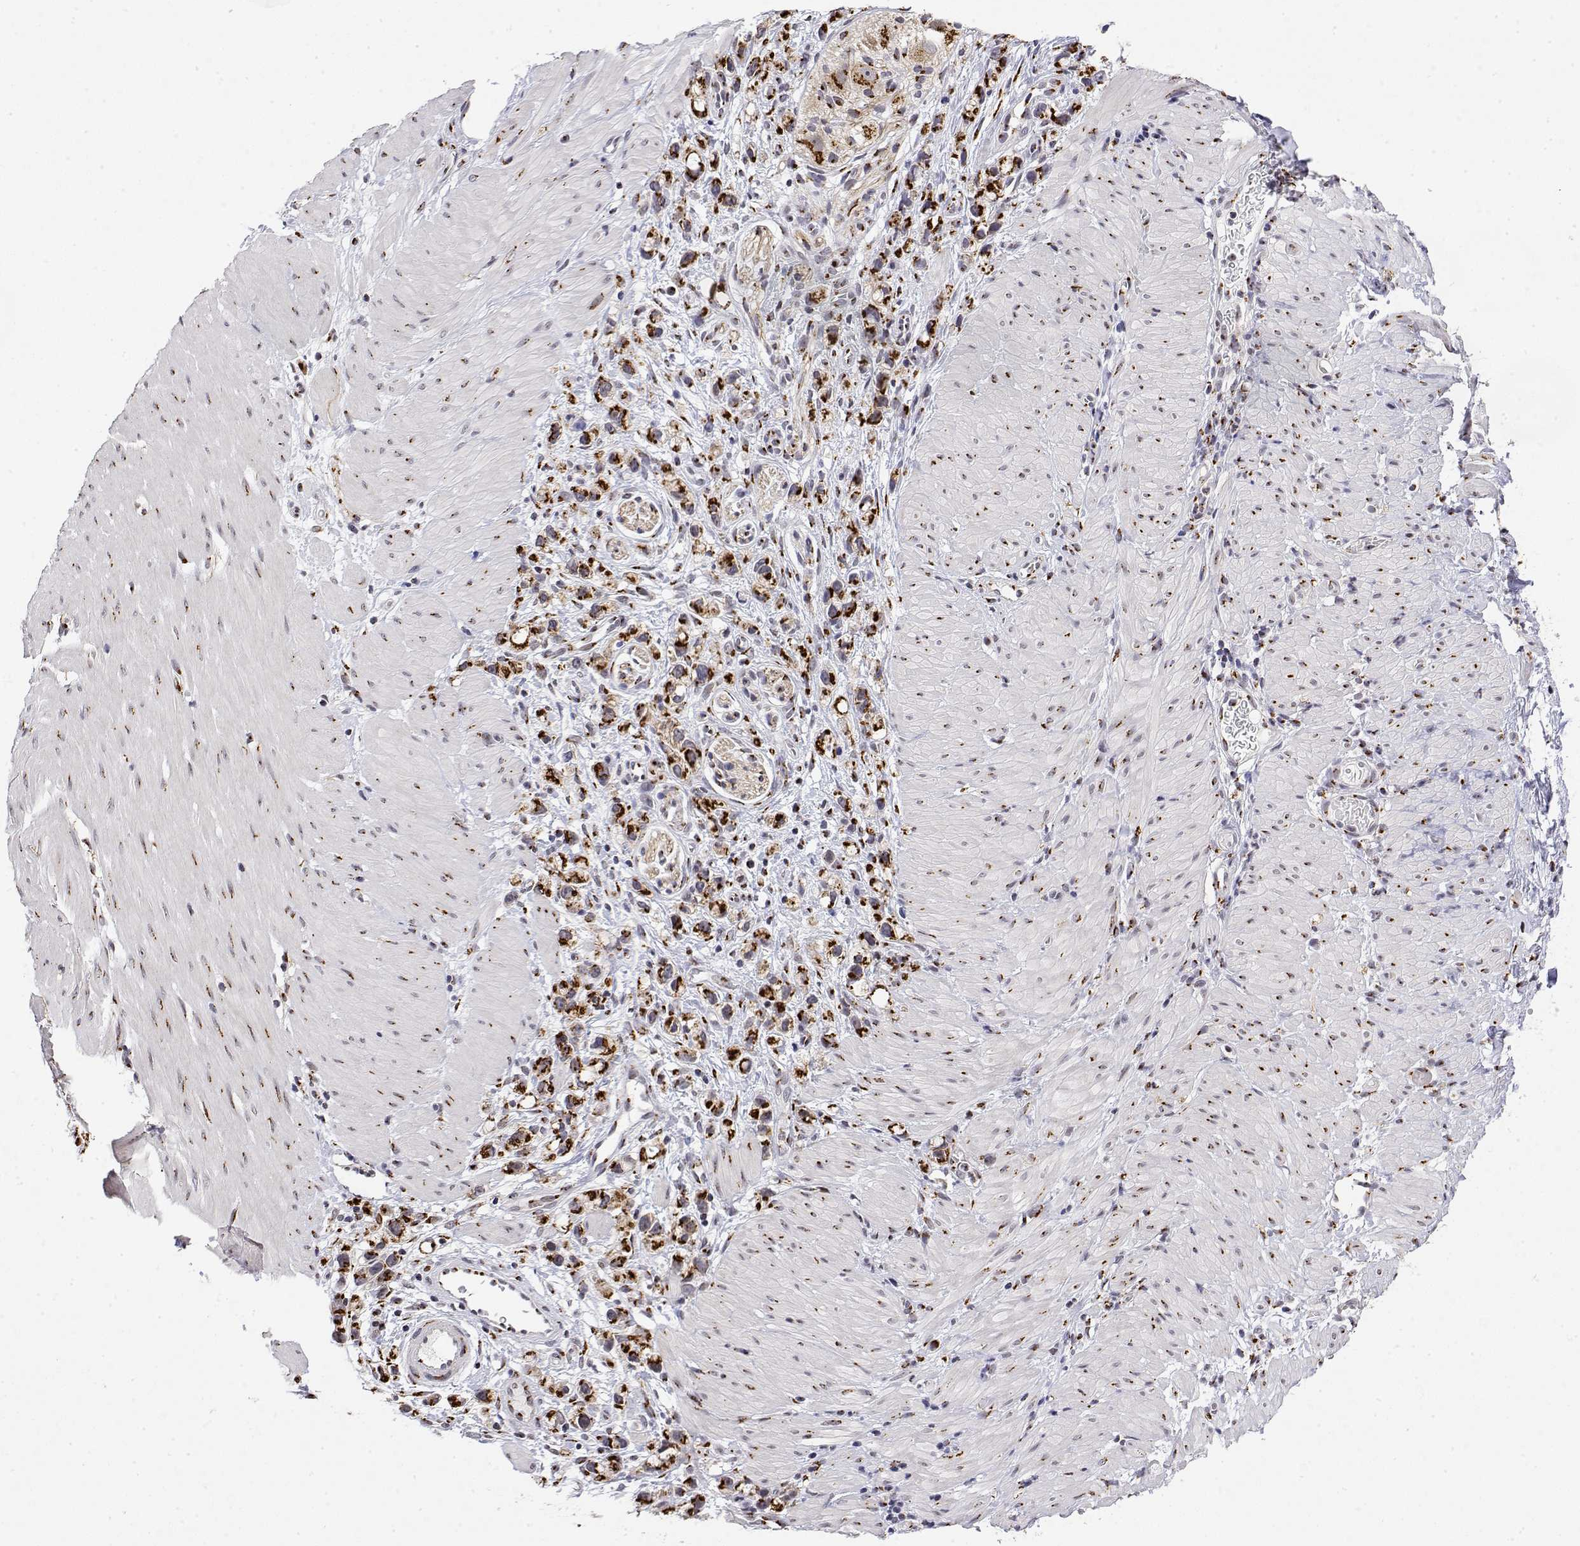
{"staining": {"intensity": "strong", "quantity": ">75%", "location": "cytoplasmic/membranous"}, "tissue": "stomach cancer", "cell_type": "Tumor cells", "image_type": "cancer", "snomed": [{"axis": "morphology", "description": "Adenocarcinoma, NOS"}, {"axis": "topography", "description": "Stomach"}], "caption": "High-magnification brightfield microscopy of stomach adenocarcinoma stained with DAB (brown) and counterstained with hematoxylin (blue). tumor cells exhibit strong cytoplasmic/membranous expression is seen in approximately>75% of cells.", "gene": "YIPF3", "patient": {"sex": "female", "age": 59}}